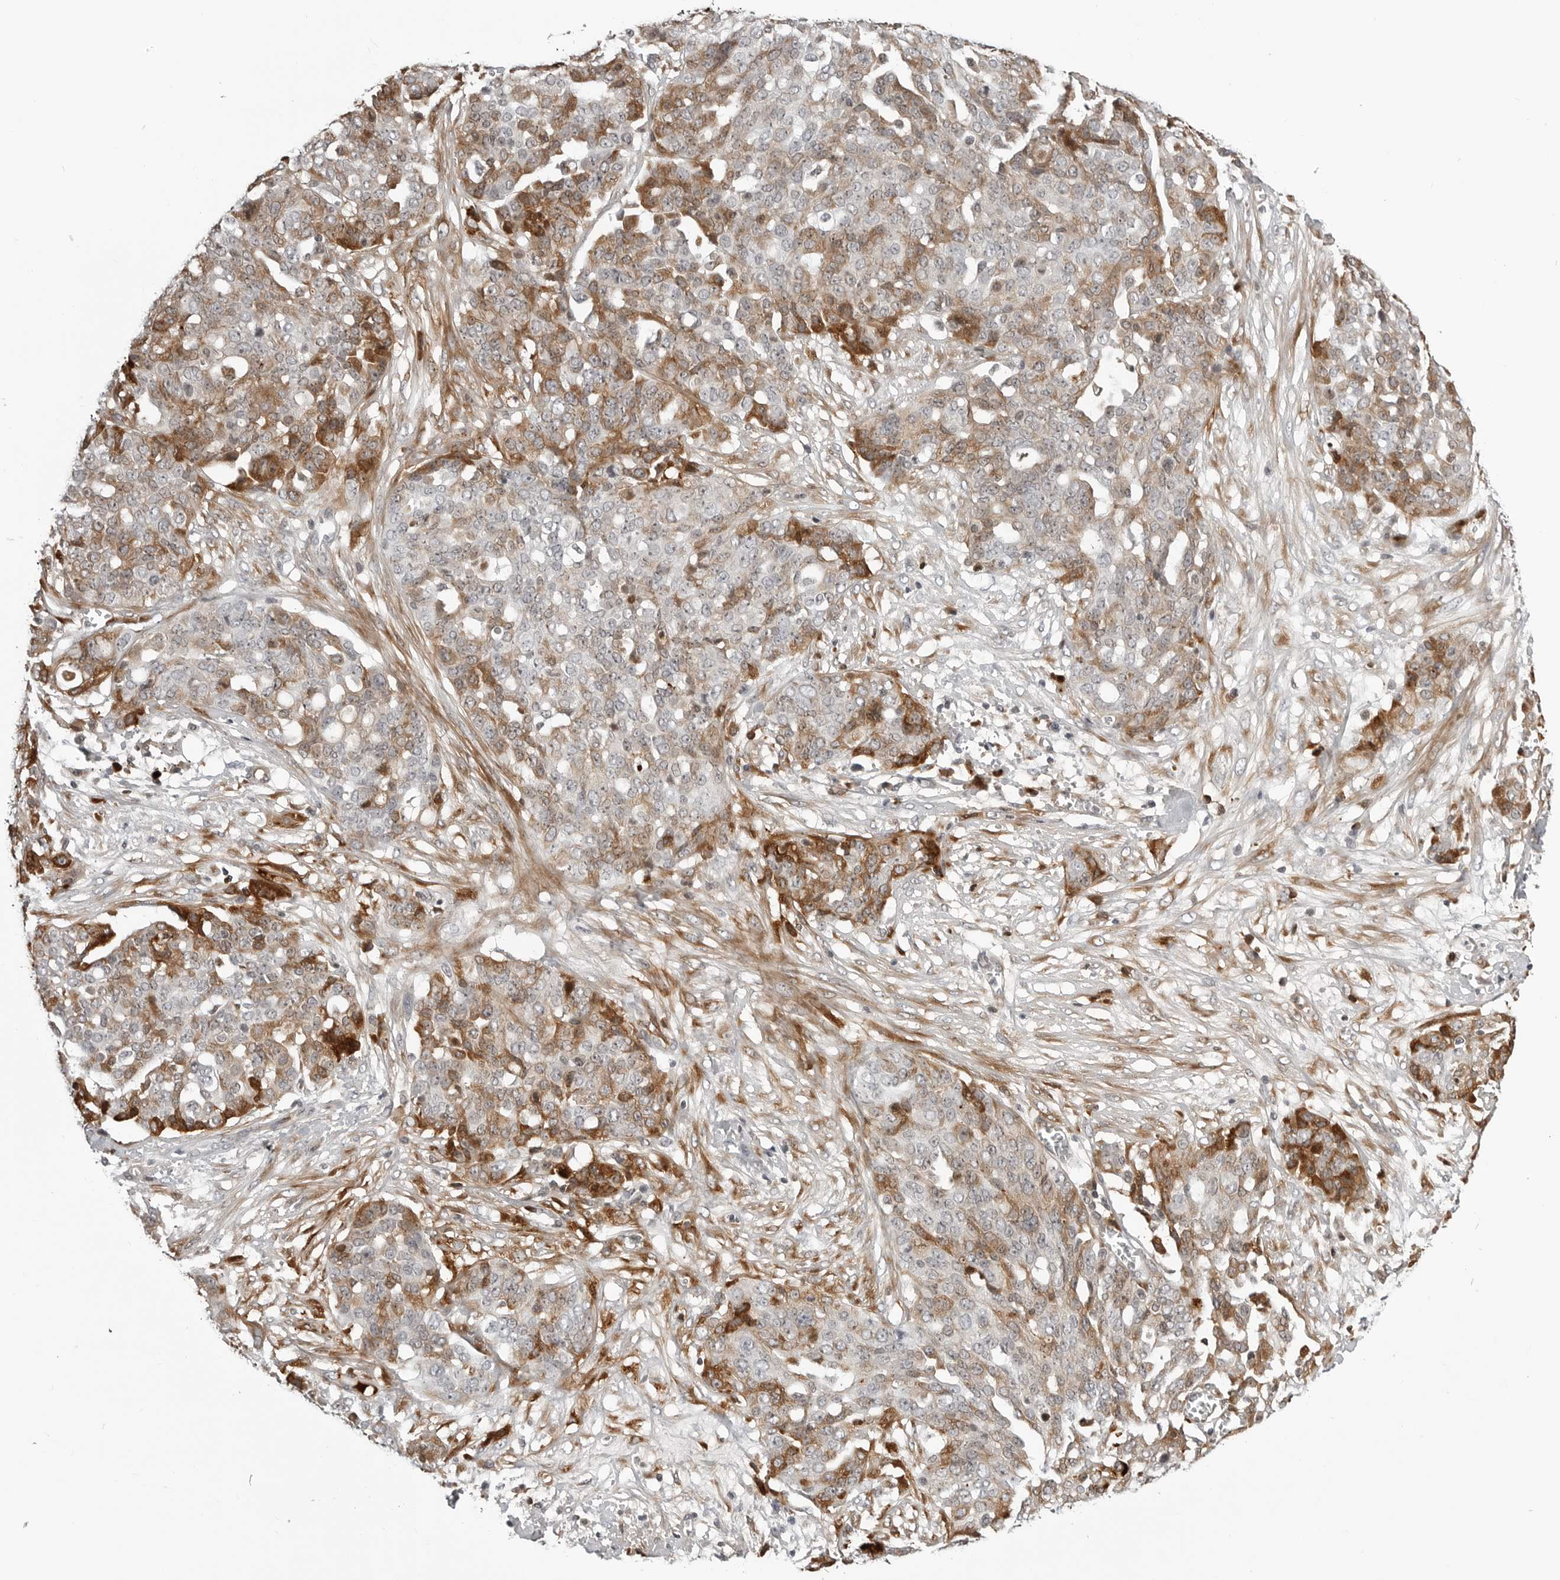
{"staining": {"intensity": "strong", "quantity": "<25%", "location": "cytoplasmic/membranous"}, "tissue": "ovarian cancer", "cell_type": "Tumor cells", "image_type": "cancer", "snomed": [{"axis": "morphology", "description": "Cystadenocarcinoma, serous, NOS"}, {"axis": "topography", "description": "Soft tissue"}, {"axis": "topography", "description": "Ovary"}], "caption": "The histopathology image demonstrates staining of ovarian serous cystadenocarcinoma, revealing strong cytoplasmic/membranous protein staining (brown color) within tumor cells.", "gene": "CXCR5", "patient": {"sex": "female", "age": 57}}